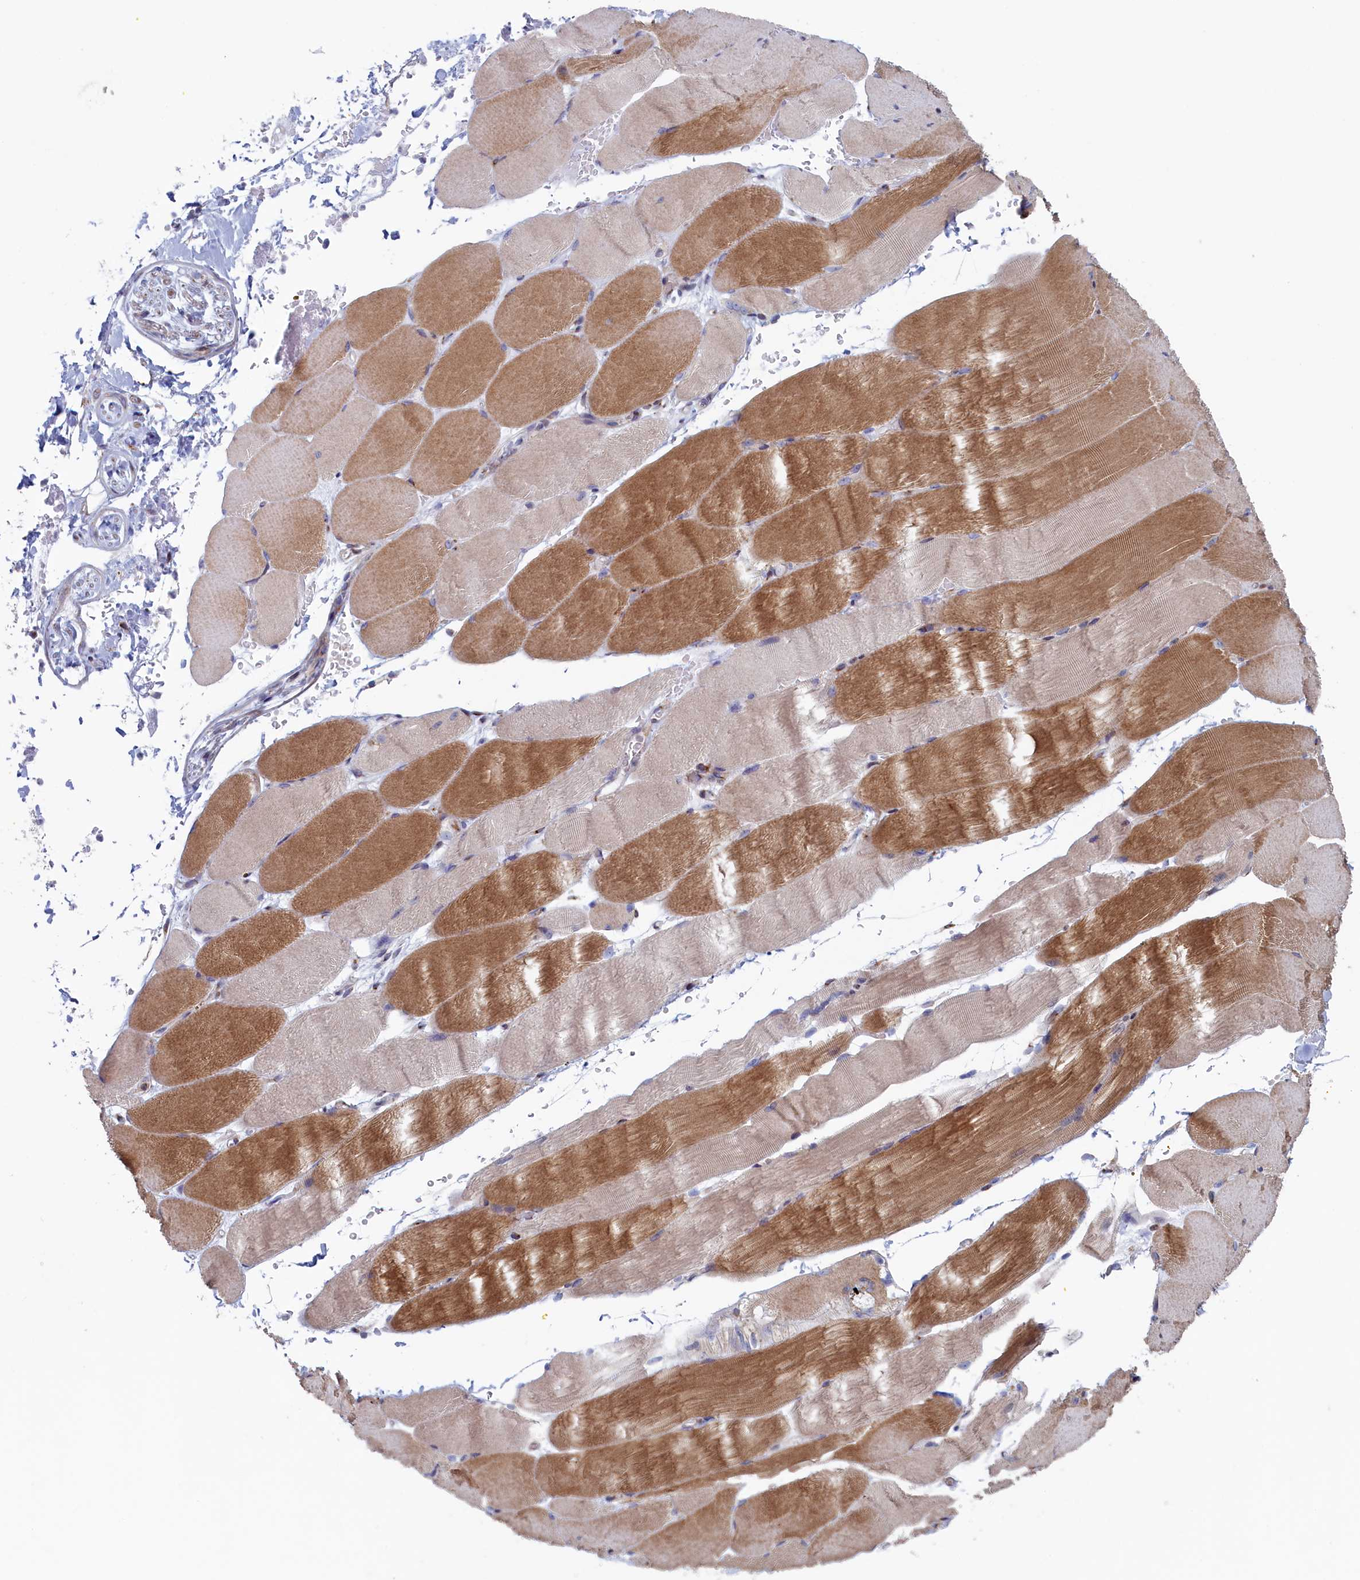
{"staining": {"intensity": "moderate", "quantity": "25%-75%", "location": "cytoplasmic/membranous,nuclear"}, "tissue": "skeletal muscle", "cell_type": "Myocytes", "image_type": "normal", "snomed": [{"axis": "morphology", "description": "Normal tissue, NOS"}, {"axis": "topography", "description": "Skeletal muscle"}, {"axis": "topography", "description": "Parathyroid gland"}], "caption": "Immunohistochemistry staining of benign skeletal muscle, which displays medium levels of moderate cytoplasmic/membranous,nuclear staining in approximately 25%-75% of myocytes indicating moderate cytoplasmic/membranous,nuclear protein staining. The staining was performed using DAB (brown) for protein detection and nuclei were counterstained in hematoxylin (blue).", "gene": "MTFMT", "patient": {"sex": "female", "age": 37}}